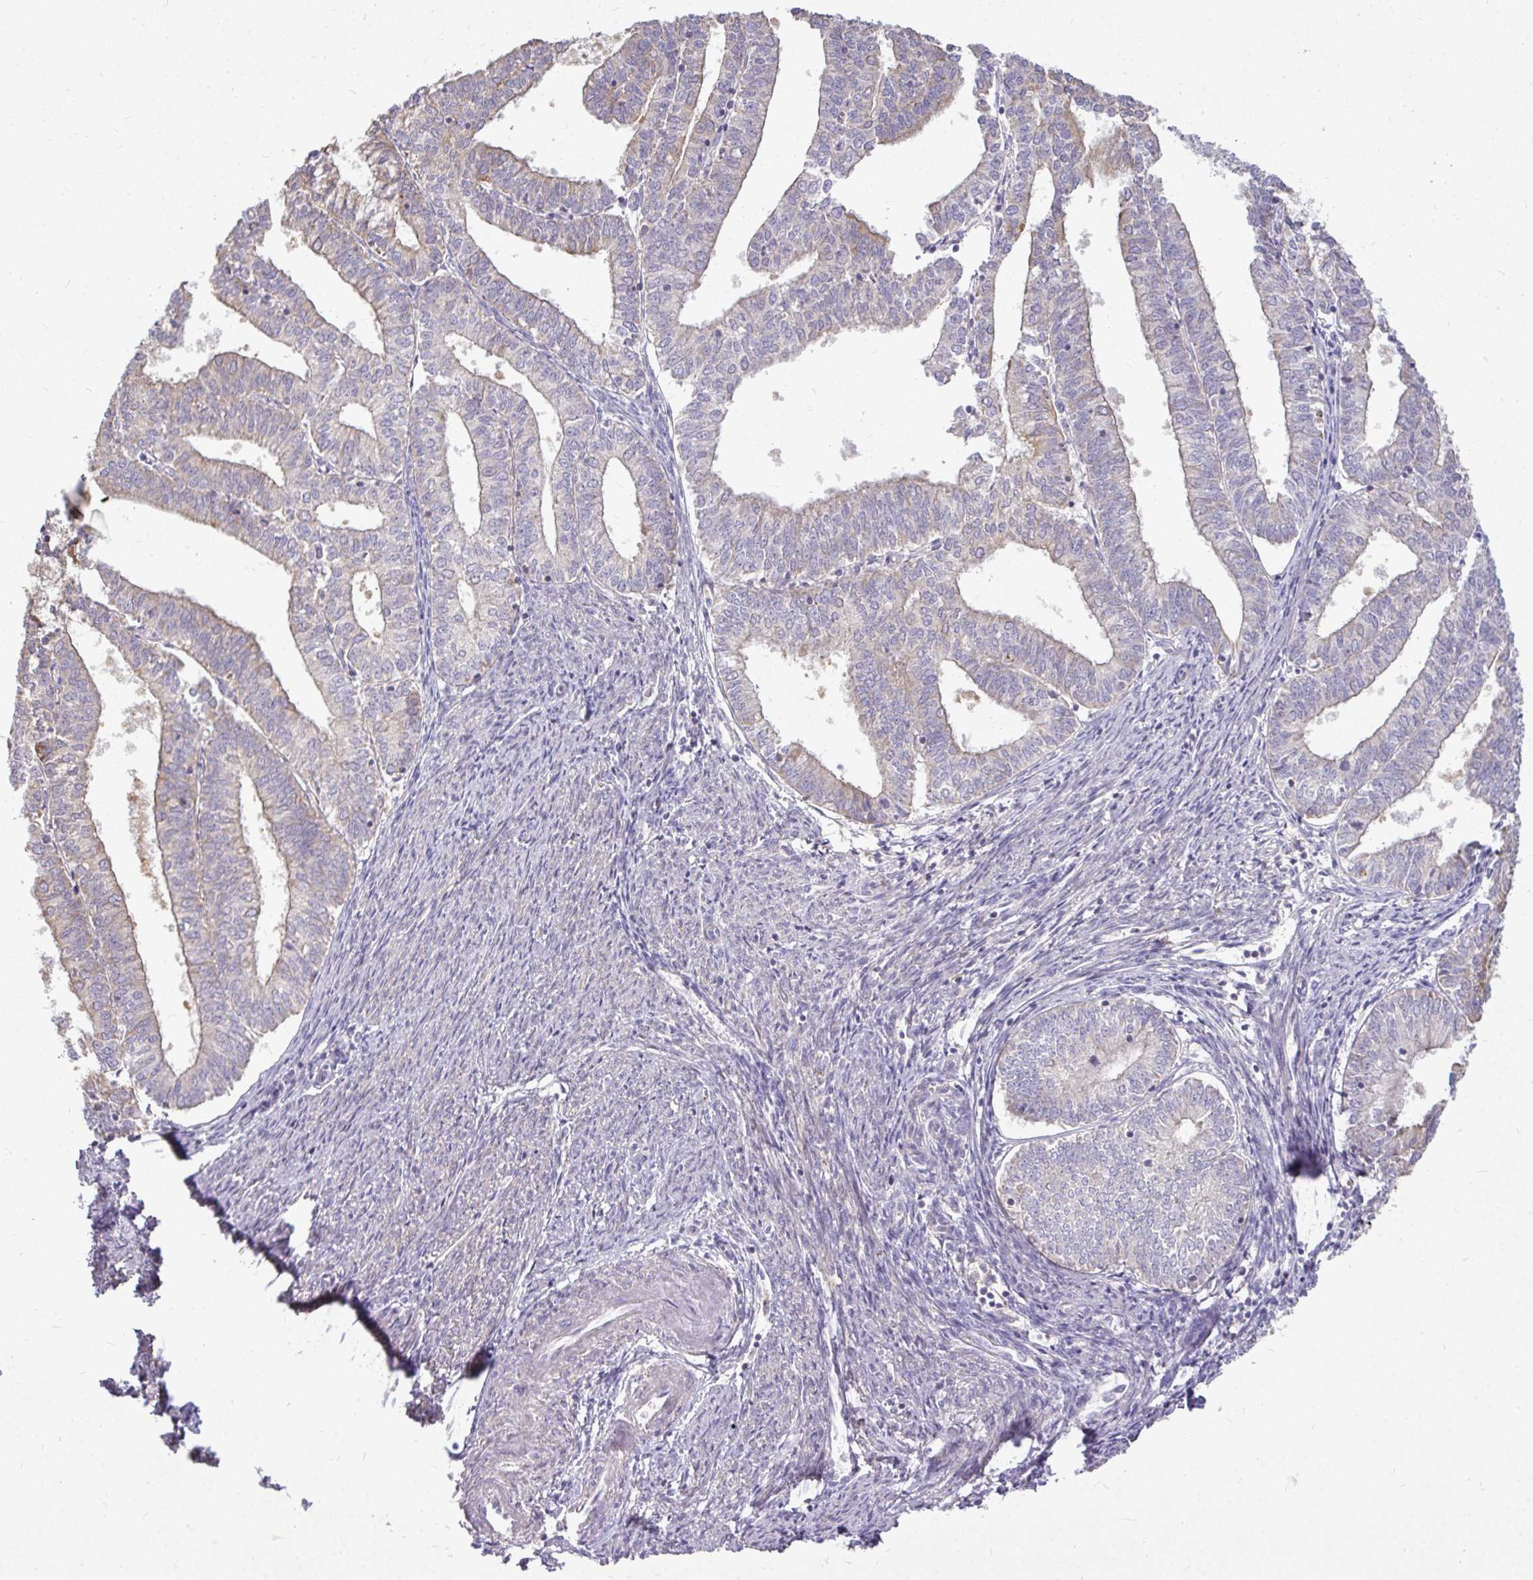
{"staining": {"intensity": "moderate", "quantity": "<25%", "location": "cytoplasmic/membranous"}, "tissue": "endometrial cancer", "cell_type": "Tumor cells", "image_type": "cancer", "snomed": [{"axis": "morphology", "description": "Adenocarcinoma, NOS"}, {"axis": "topography", "description": "Endometrium"}], "caption": "Immunohistochemistry (DAB (3,3'-diaminobenzidine)) staining of human endometrial adenocarcinoma exhibits moderate cytoplasmic/membranous protein positivity in about <25% of tumor cells. The protein of interest is stained brown, and the nuclei are stained in blue (DAB IHC with brightfield microscopy, high magnification).", "gene": "STRIP1", "patient": {"sex": "female", "age": 61}}